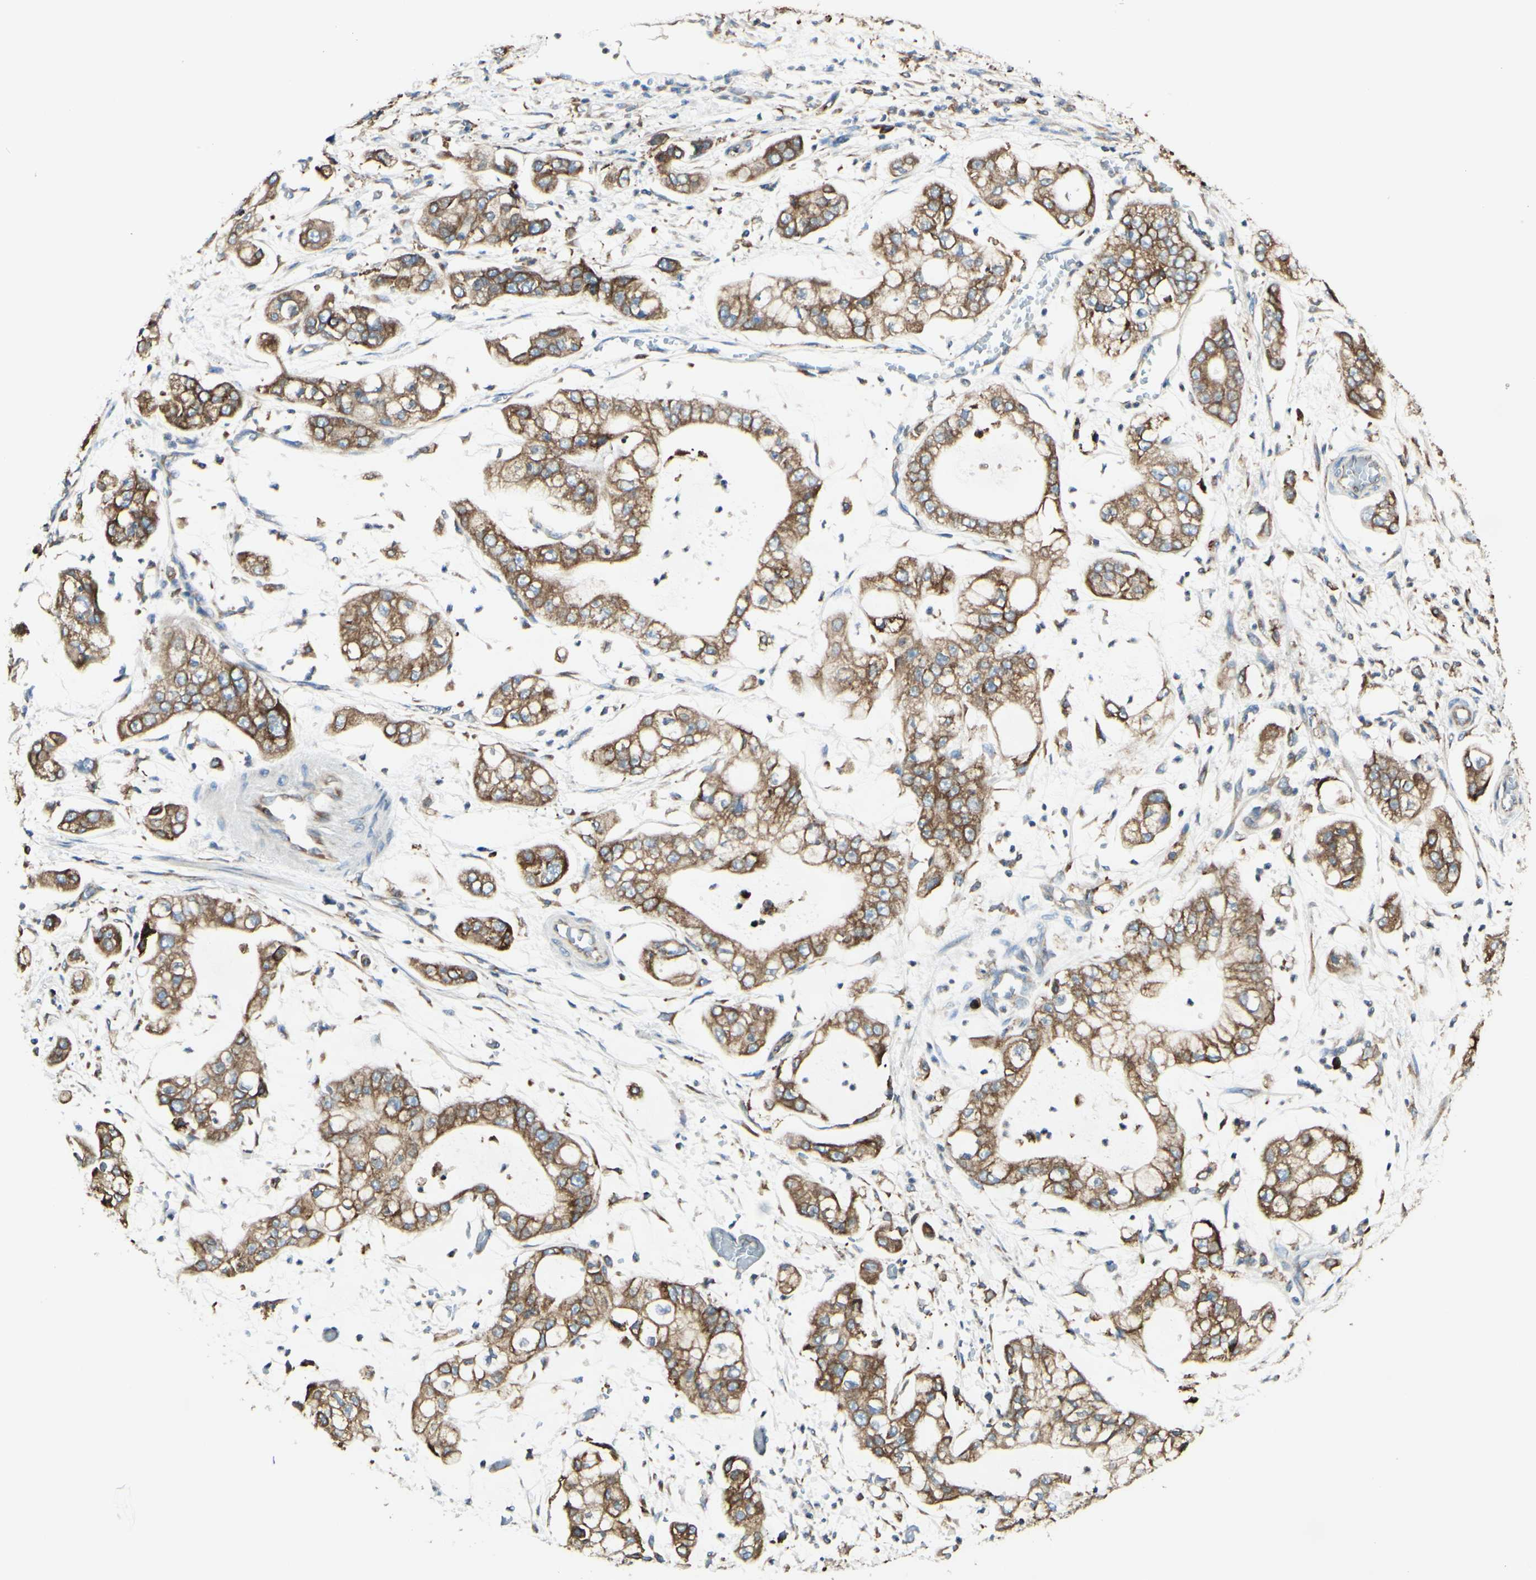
{"staining": {"intensity": "moderate", "quantity": ">75%", "location": "cytoplasmic/membranous"}, "tissue": "stomach cancer", "cell_type": "Tumor cells", "image_type": "cancer", "snomed": [{"axis": "morphology", "description": "Adenocarcinoma, NOS"}, {"axis": "topography", "description": "Stomach"}], "caption": "Immunohistochemistry histopathology image of stomach cancer (adenocarcinoma) stained for a protein (brown), which exhibits medium levels of moderate cytoplasmic/membranous staining in approximately >75% of tumor cells.", "gene": "DNAJB11", "patient": {"sex": "male", "age": 76}}